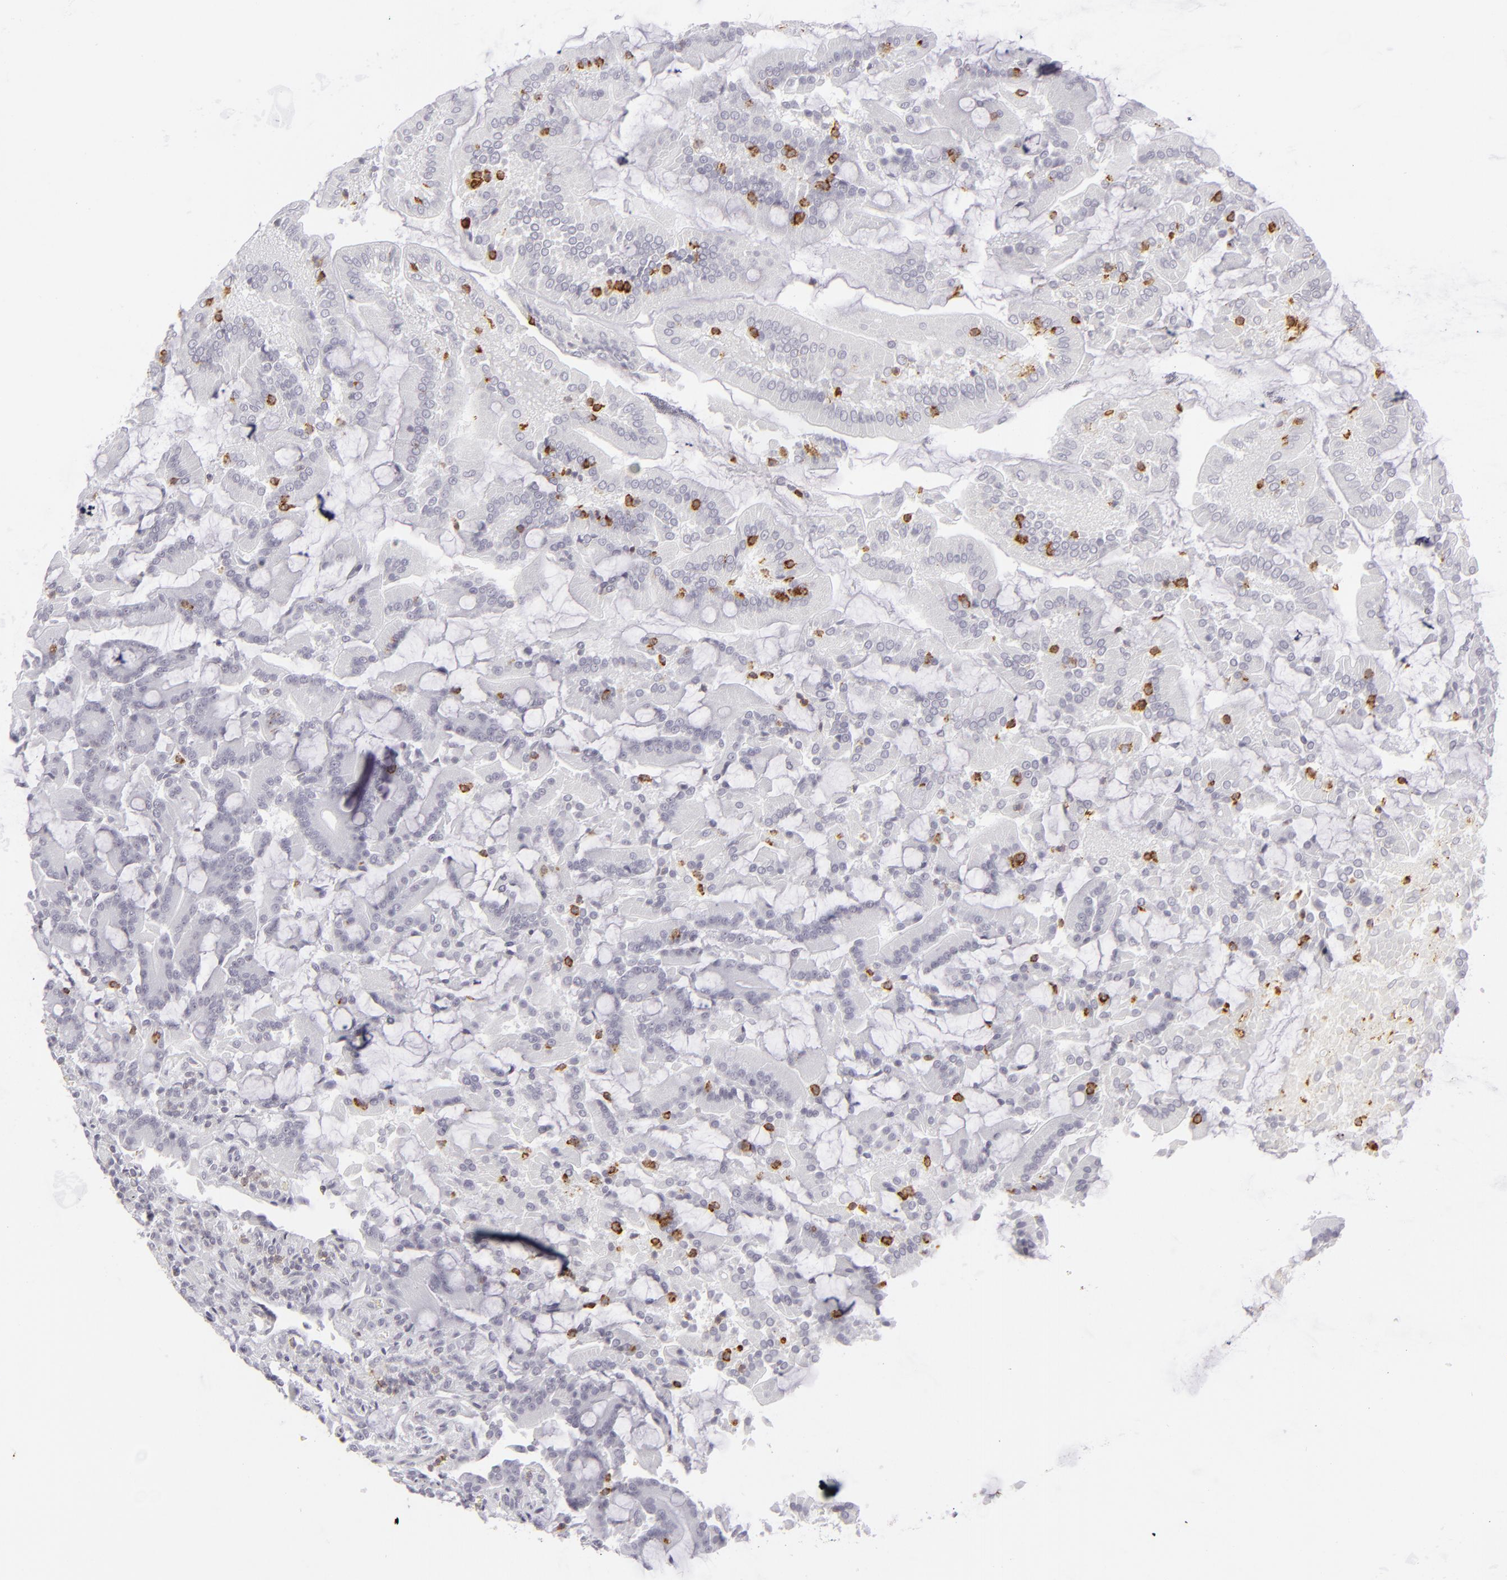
{"staining": {"intensity": "negative", "quantity": "none", "location": "none"}, "tissue": "duodenum", "cell_type": "Glandular cells", "image_type": "normal", "snomed": [{"axis": "morphology", "description": "Normal tissue, NOS"}, {"axis": "topography", "description": "Duodenum"}], "caption": "Immunohistochemistry image of normal duodenum: human duodenum stained with DAB demonstrates no significant protein expression in glandular cells.", "gene": "CD7", "patient": {"sex": "female", "age": 64}}